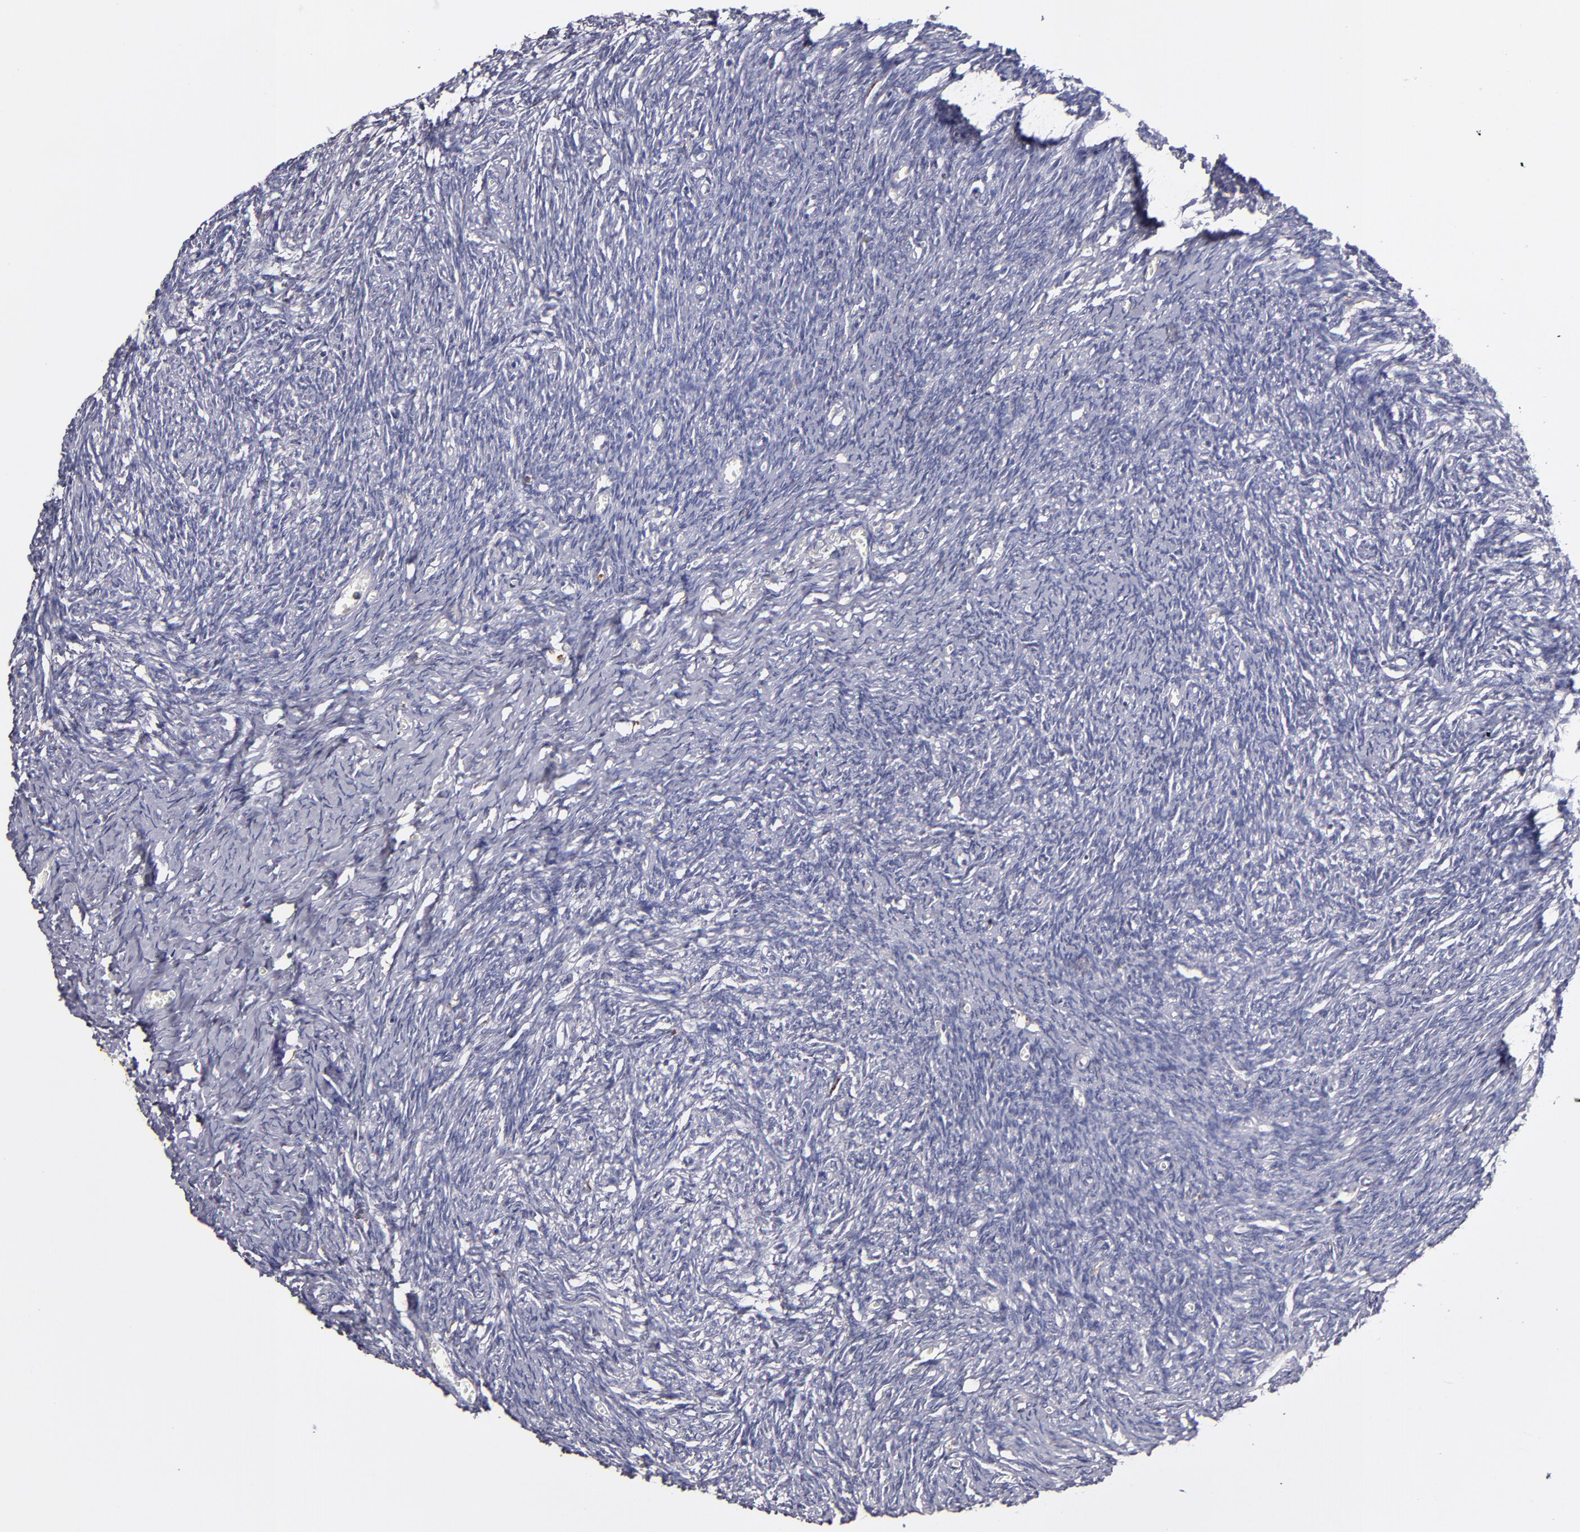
{"staining": {"intensity": "negative", "quantity": "none", "location": "none"}, "tissue": "ovary", "cell_type": "Ovarian stroma cells", "image_type": "normal", "snomed": [{"axis": "morphology", "description": "Normal tissue, NOS"}, {"axis": "topography", "description": "Ovary"}], "caption": "Immunohistochemical staining of unremarkable ovary exhibits no significant staining in ovarian stroma cells. The staining was performed using DAB to visualize the protein expression in brown, while the nuclei were stained in blue with hematoxylin (Magnification: 20x).", "gene": "GLDC", "patient": {"sex": "female", "age": 54}}